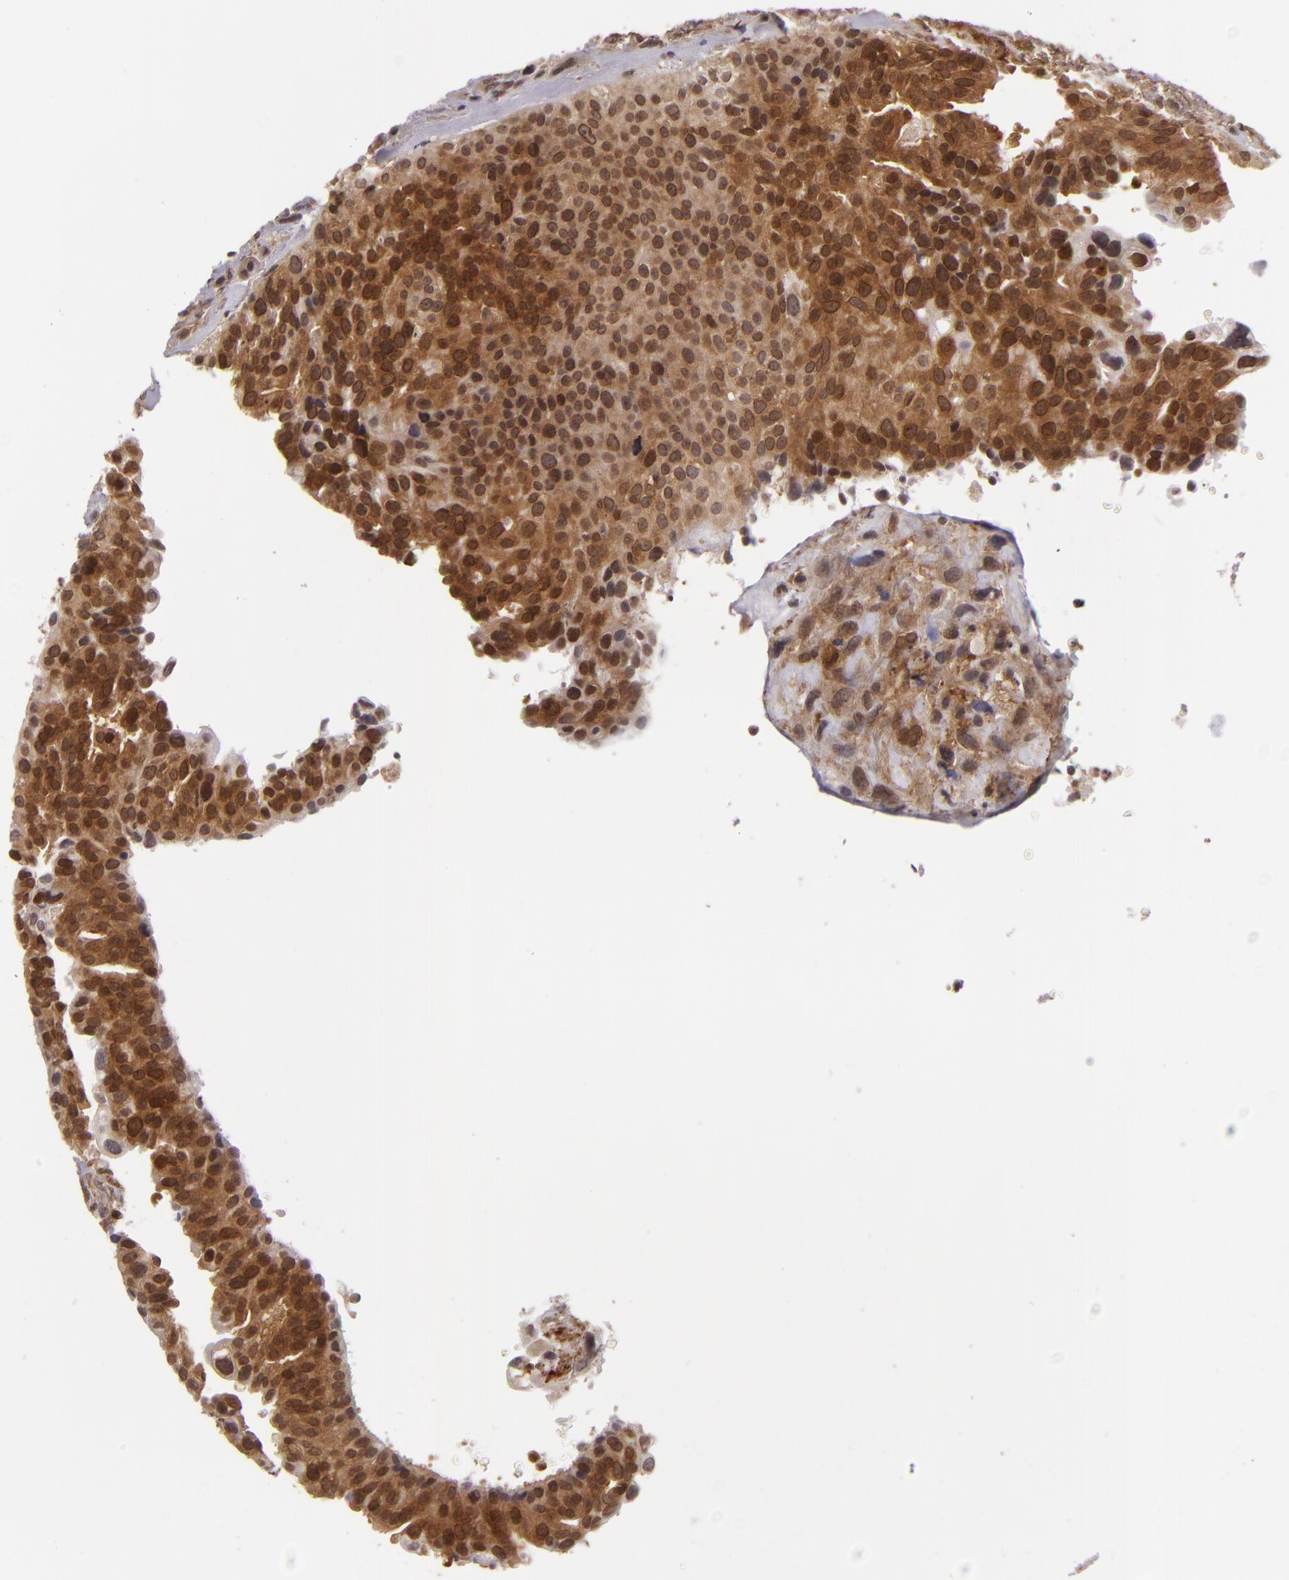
{"staining": {"intensity": "strong", "quantity": ">75%", "location": "cytoplasmic/membranous,nuclear"}, "tissue": "breast cancer", "cell_type": "Tumor cells", "image_type": "cancer", "snomed": [{"axis": "morphology", "description": "Neoplasm, malignant, NOS"}, {"axis": "topography", "description": "Breast"}], "caption": "High-magnification brightfield microscopy of breast malignant neoplasm stained with DAB (brown) and counterstained with hematoxylin (blue). tumor cells exhibit strong cytoplasmic/membranous and nuclear expression is present in about>75% of cells.", "gene": "ZBTB33", "patient": {"sex": "female", "age": 50}}